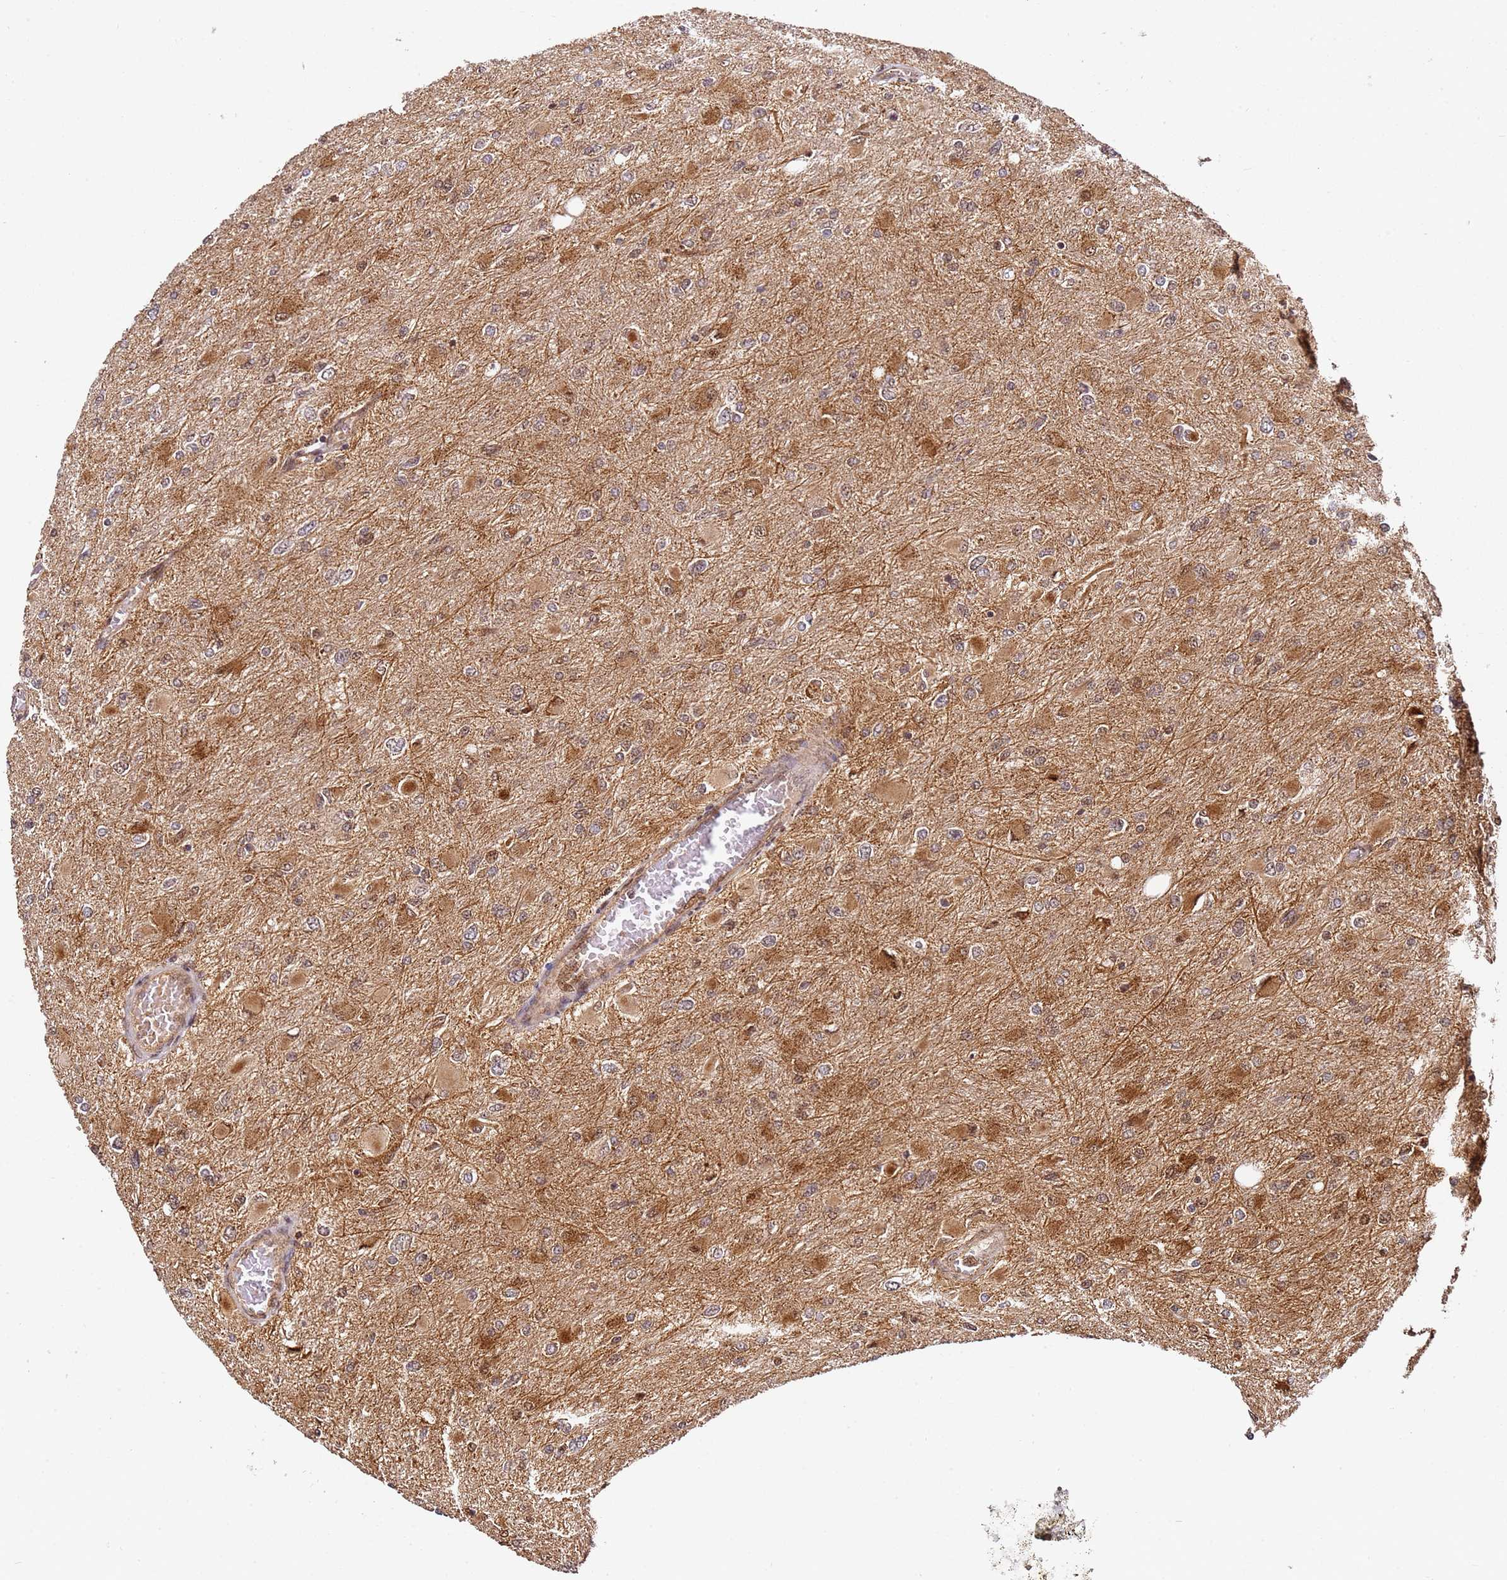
{"staining": {"intensity": "moderate", "quantity": "25%-75%", "location": "cytoplasmic/membranous,nuclear"}, "tissue": "glioma", "cell_type": "Tumor cells", "image_type": "cancer", "snomed": [{"axis": "morphology", "description": "Glioma, malignant, High grade"}, {"axis": "topography", "description": "Cerebral cortex"}], "caption": "Immunohistochemical staining of human glioma shows medium levels of moderate cytoplasmic/membranous and nuclear staining in approximately 25%-75% of tumor cells. The staining is performed using DAB brown chromogen to label protein expression. The nuclei are counter-stained blue using hematoxylin.", "gene": "SMOX", "patient": {"sex": "female", "age": 36}}